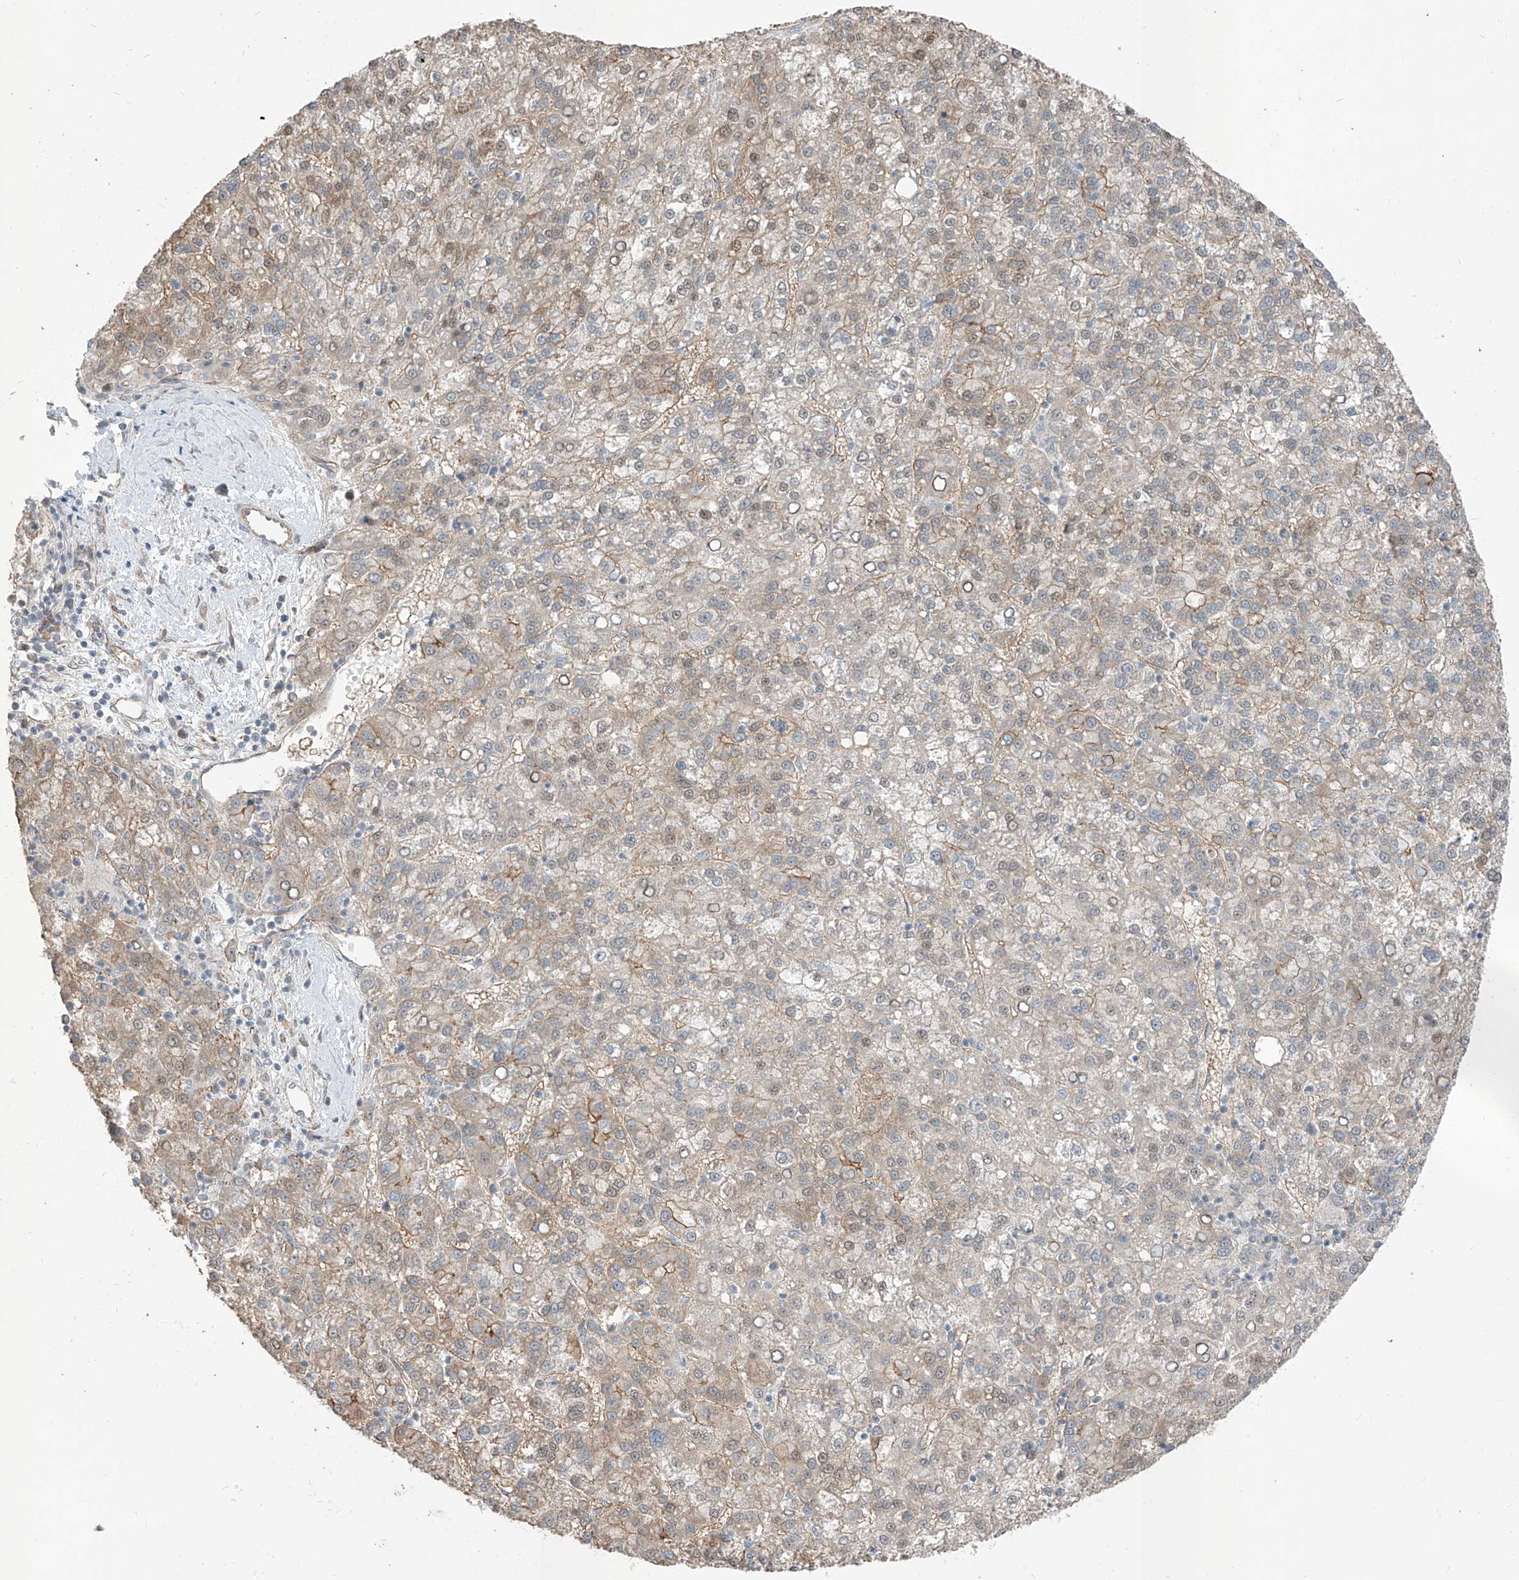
{"staining": {"intensity": "weak", "quantity": "25%-75%", "location": "cytoplasmic/membranous,nuclear"}, "tissue": "liver cancer", "cell_type": "Tumor cells", "image_type": "cancer", "snomed": [{"axis": "morphology", "description": "Carcinoma, Hepatocellular, NOS"}, {"axis": "topography", "description": "Liver"}], "caption": "Tumor cells display low levels of weak cytoplasmic/membranous and nuclear staining in about 25%-75% of cells in liver hepatocellular carcinoma.", "gene": "EPHX4", "patient": {"sex": "female", "age": 58}}